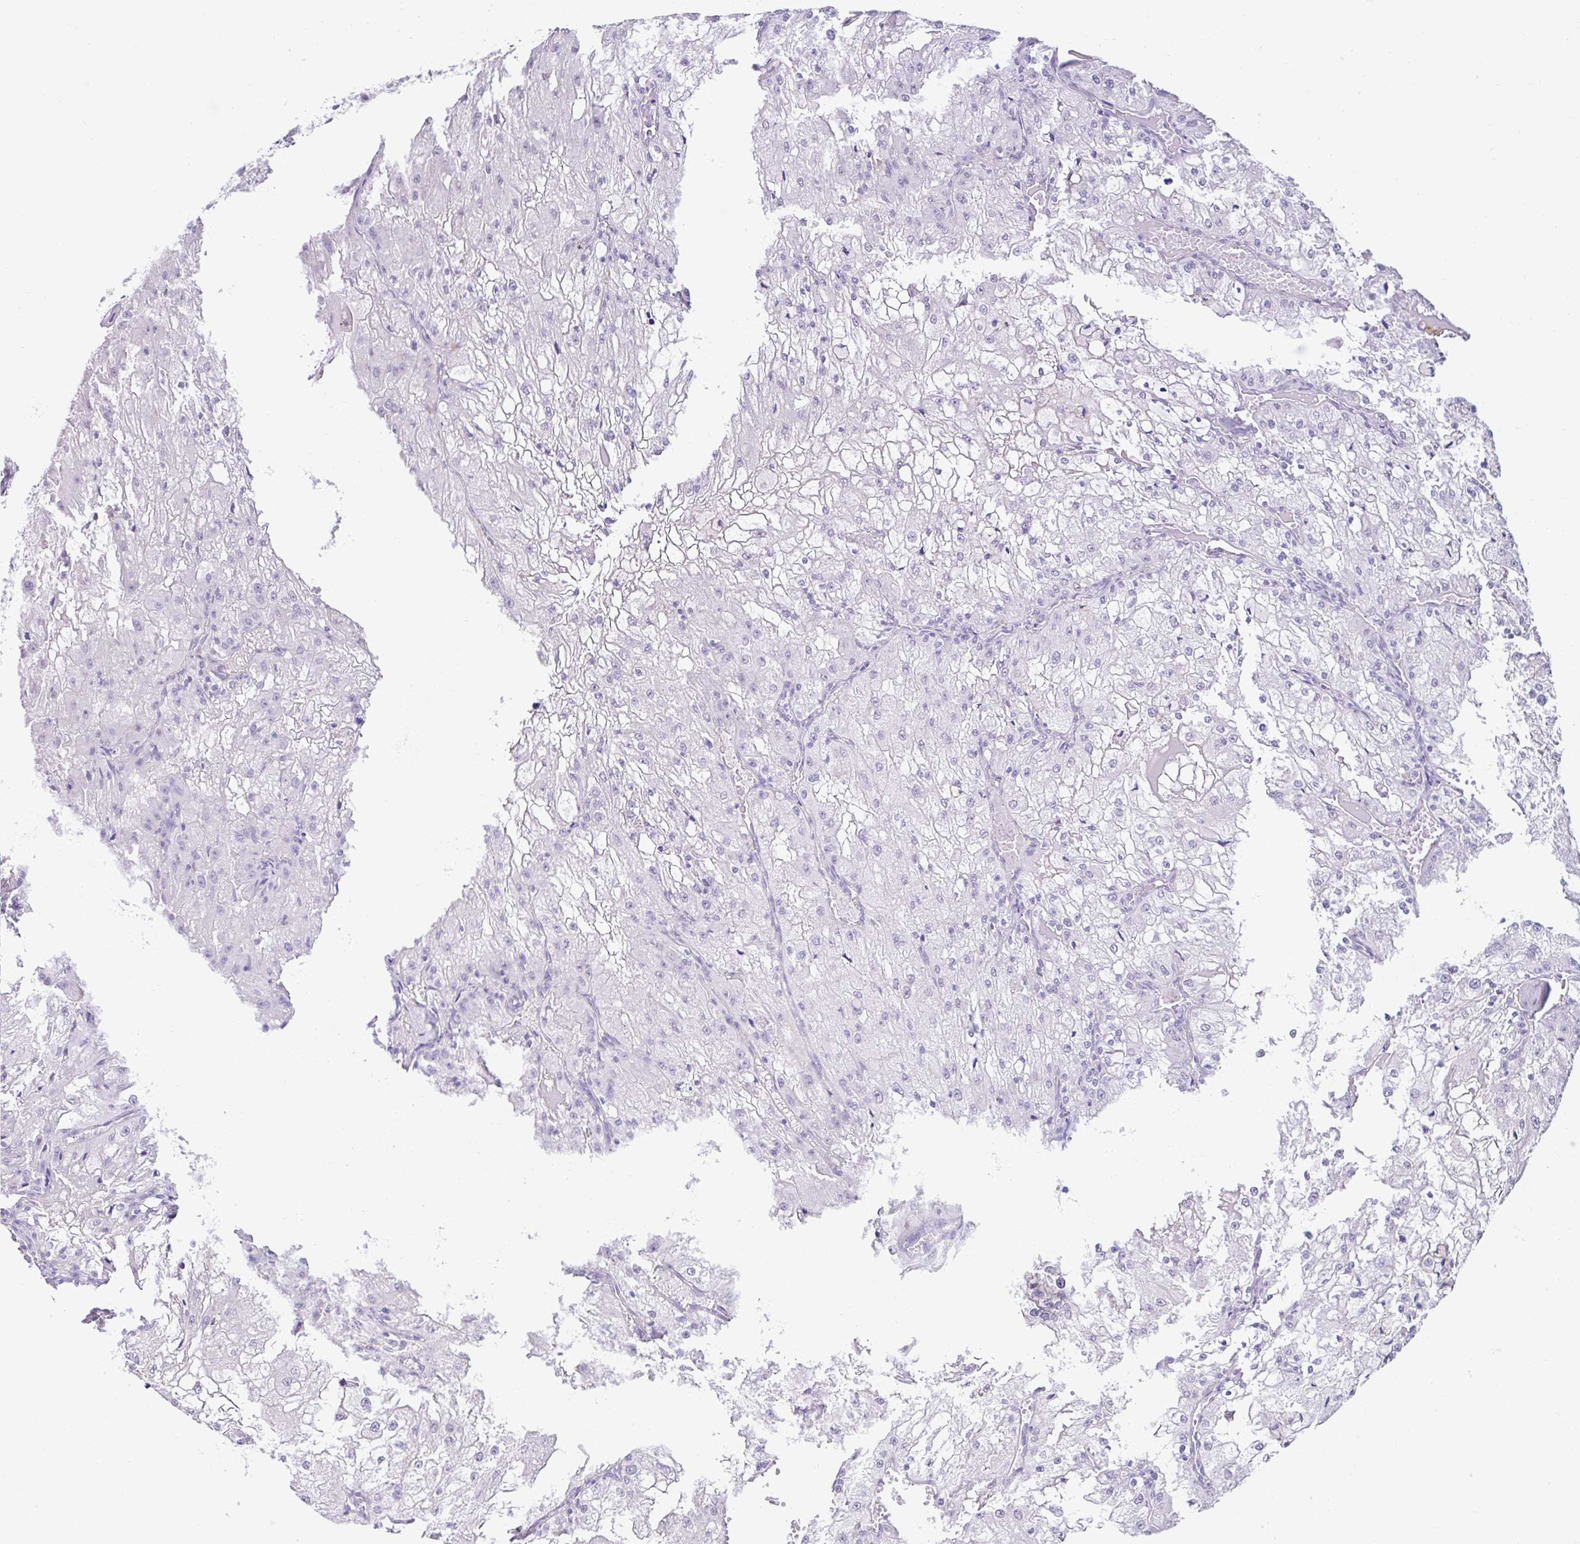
{"staining": {"intensity": "negative", "quantity": "none", "location": "none"}, "tissue": "renal cancer", "cell_type": "Tumor cells", "image_type": "cancer", "snomed": [{"axis": "morphology", "description": "Adenocarcinoma, NOS"}, {"axis": "topography", "description": "Kidney"}], "caption": "The immunohistochemistry micrograph has no significant positivity in tumor cells of renal adenocarcinoma tissue.", "gene": "DCAF17", "patient": {"sex": "female", "age": 74}}